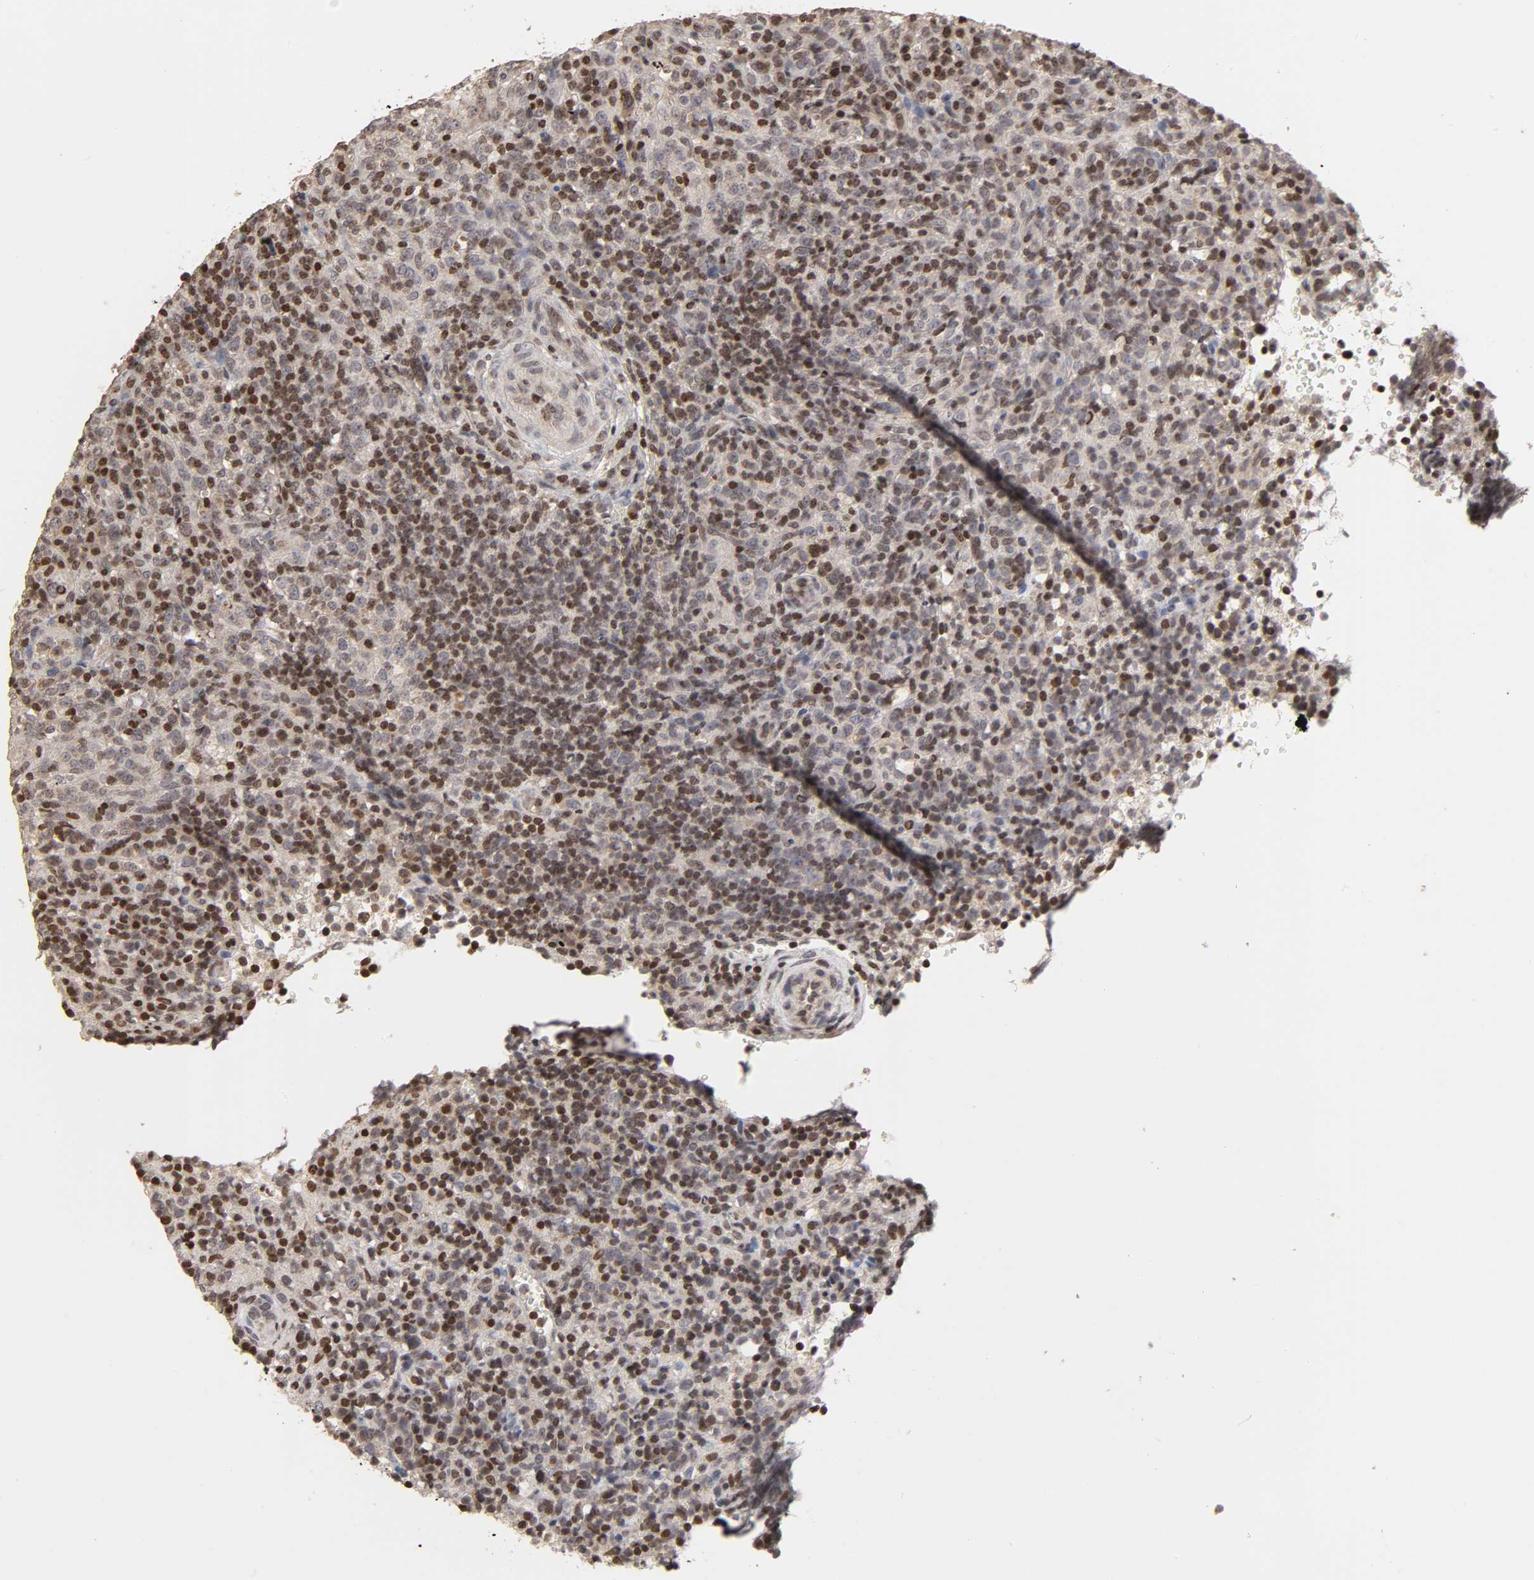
{"staining": {"intensity": "weak", "quantity": "<25%", "location": "nuclear"}, "tissue": "lymphoma", "cell_type": "Tumor cells", "image_type": "cancer", "snomed": [{"axis": "morphology", "description": "Malignant lymphoma, non-Hodgkin's type, High grade"}, {"axis": "topography", "description": "Lymph node"}], "caption": "This micrograph is of high-grade malignant lymphoma, non-Hodgkin's type stained with immunohistochemistry (IHC) to label a protein in brown with the nuclei are counter-stained blue. There is no staining in tumor cells.", "gene": "ZNF473", "patient": {"sex": "female", "age": 76}}